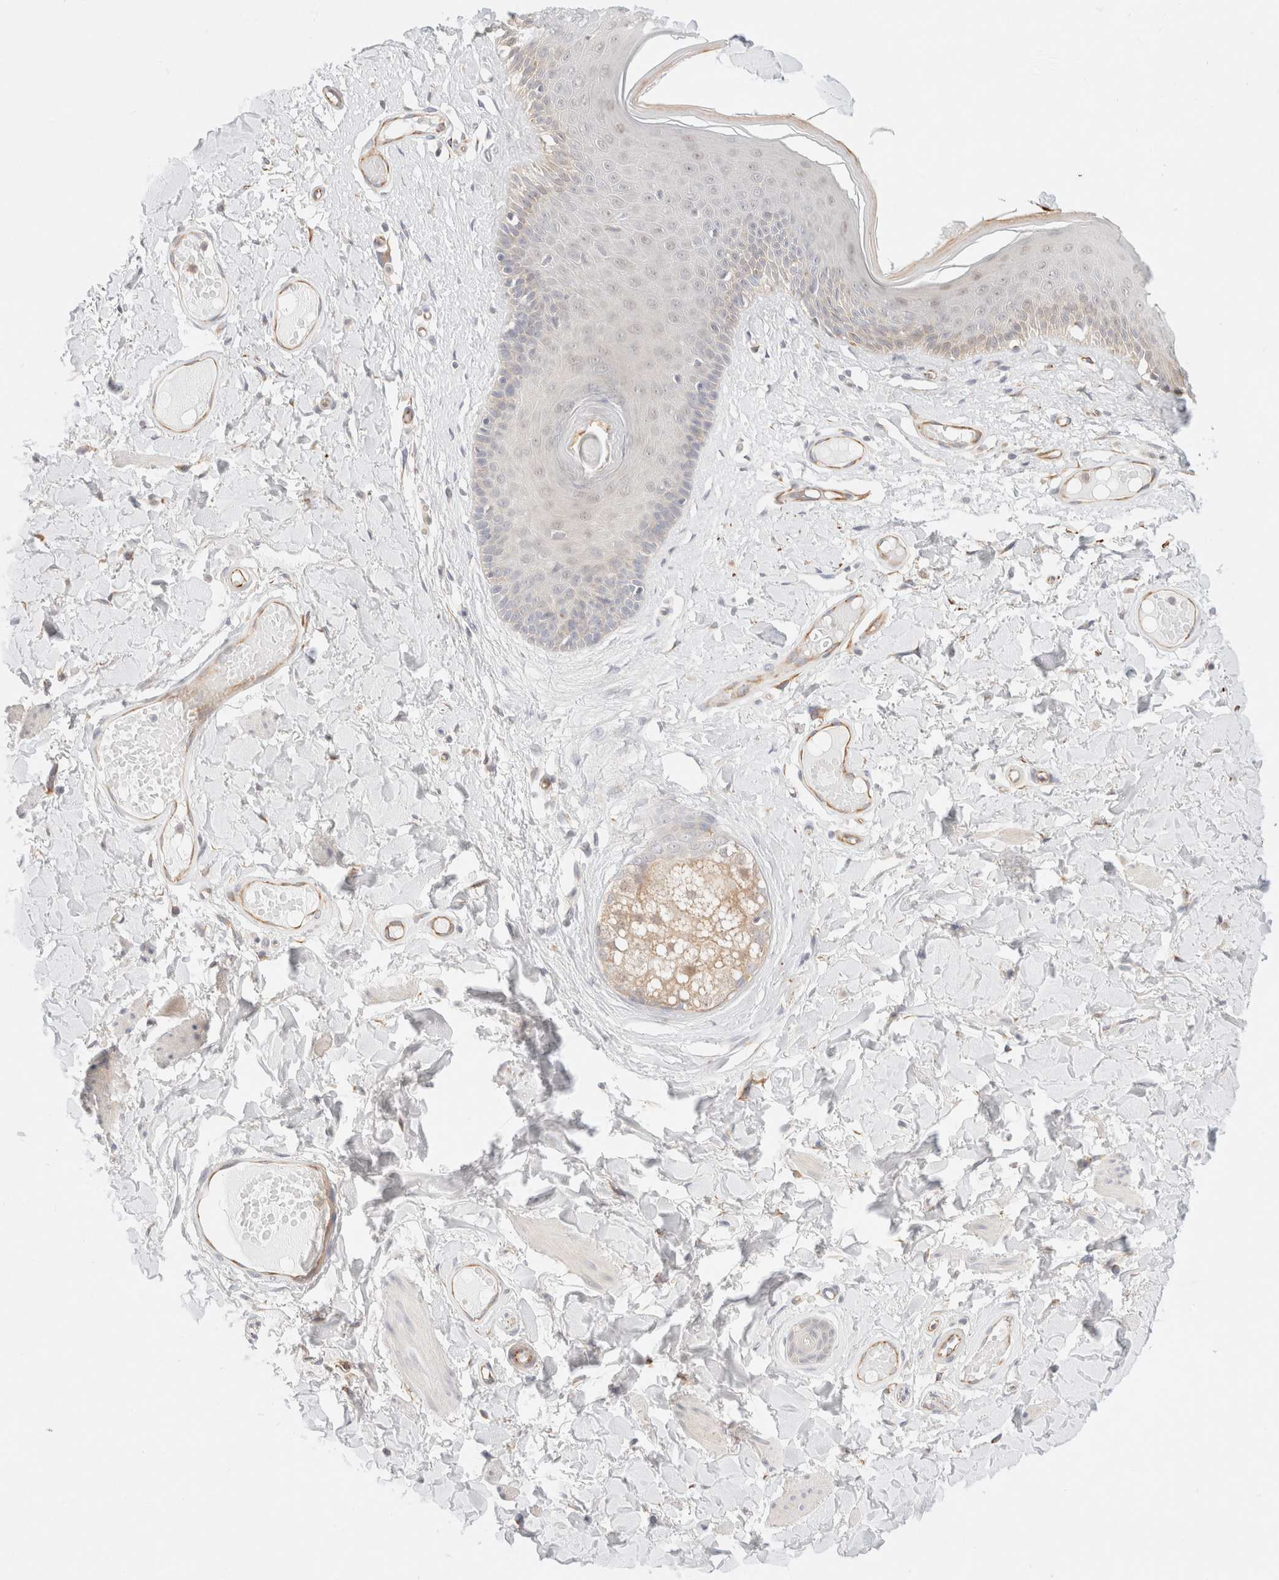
{"staining": {"intensity": "moderate", "quantity": "<25%", "location": "cytoplasmic/membranous"}, "tissue": "skin", "cell_type": "Epidermal cells", "image_type": "normal", "snomed": [{"axis": "morphology", "description": "Normal tissue, NOS"}, {"axis": "topography", "description": "Vulva"}], "caption": "Brown immunohistochemical staining in normal human skin displays moderate cytoplasmic/membranous staining in approximately <25% of epidermal cells.", "gene": "UNC13B", "patient": {"sex": "female", "age": 73}}